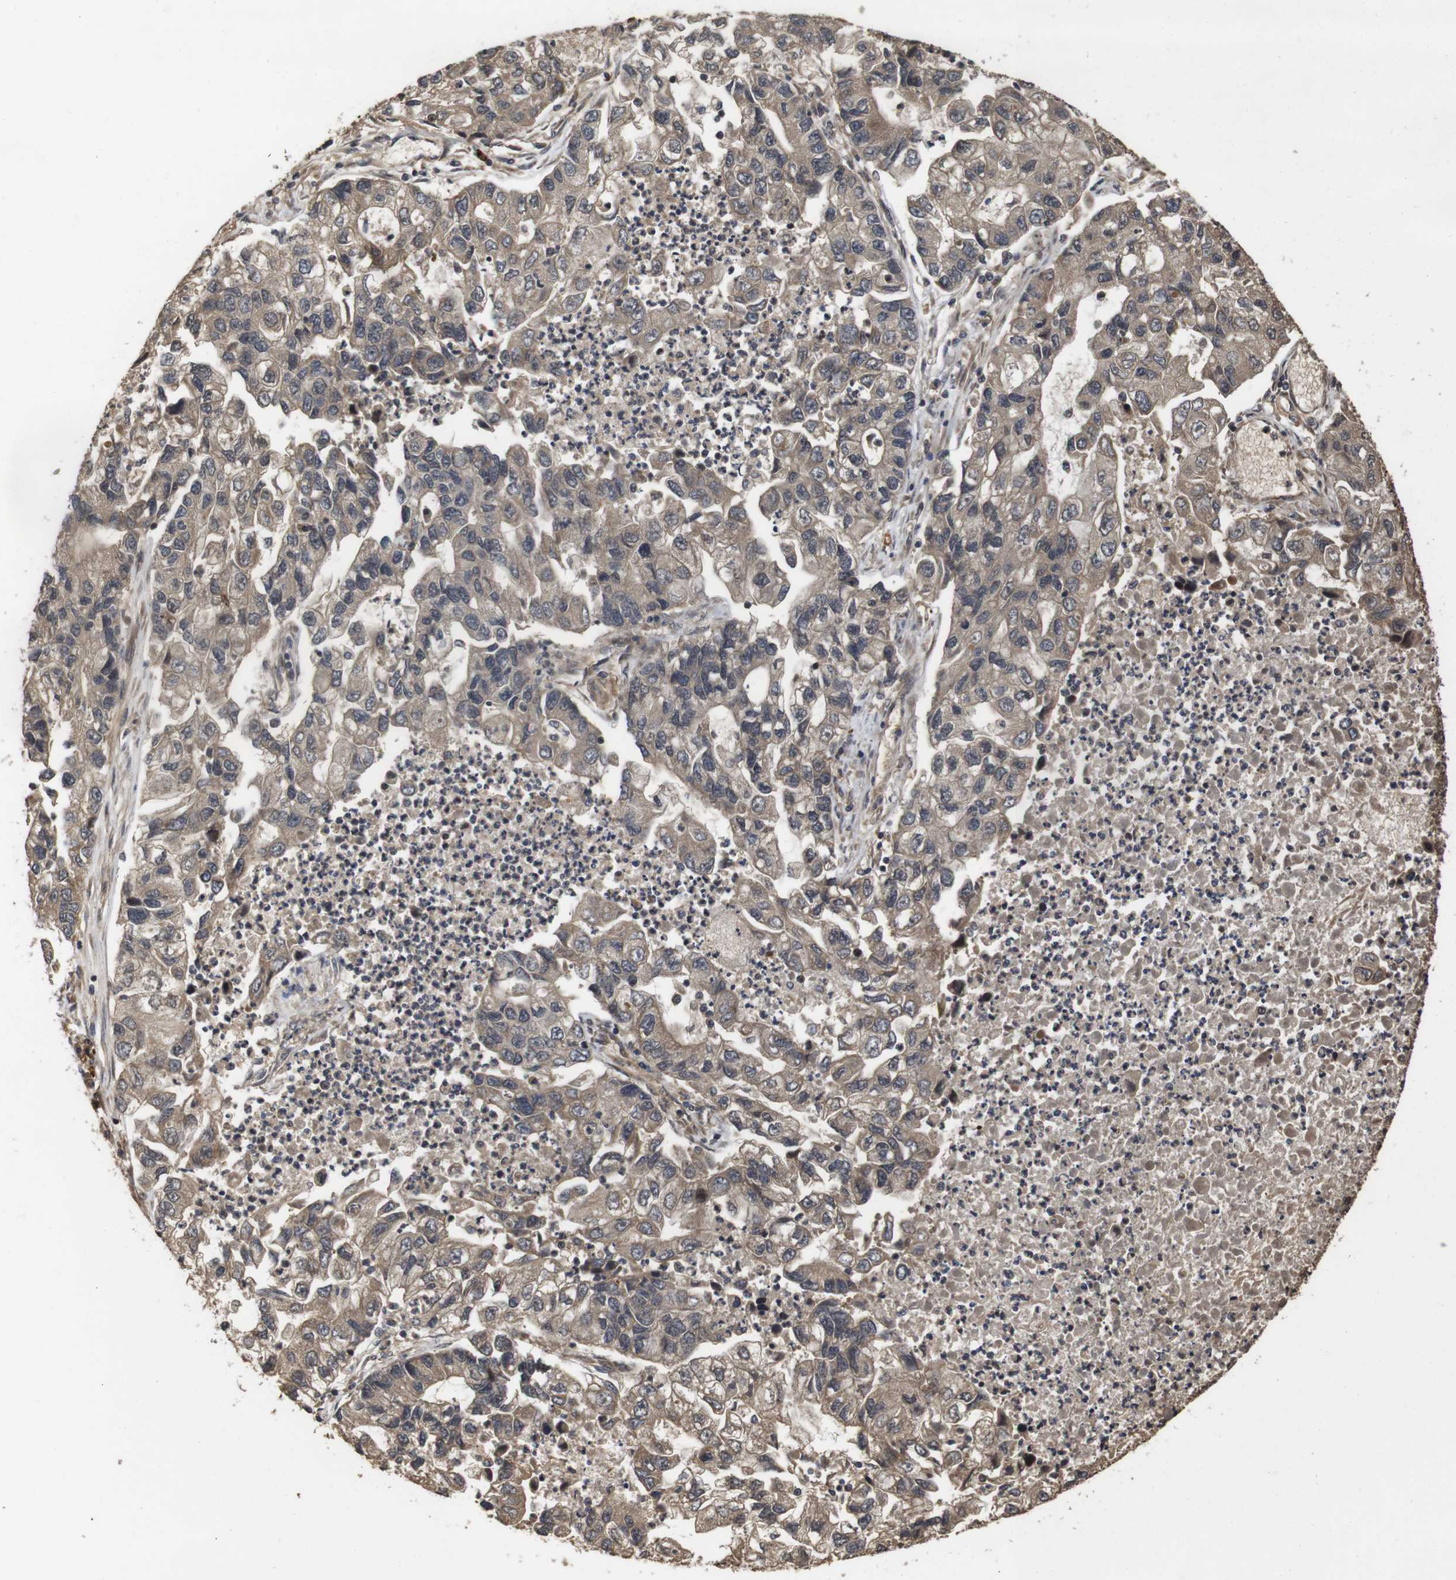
{"staining": {"intensity": "moderate", "quantity": ">75%", "location": "cytoplasmic/membranous"}, "tissue": "lung cancer", "cell_type": "Tumor cells", "image_type": "cancer", "snomed": [{"axis": "morphology", "description": "Adenocarcinoma, NOS"}, {"axis": "topography", "description": "Lung"}], "caption": "Immunohistochemistry of human lung cancer (adenocarcinoma) reveals medium levels of moderate cytoplasmic/membranous positivity in about >75% of tumor cells.", "gene": "PTPN14", "patient": {"sex": "female", "age": 51}}